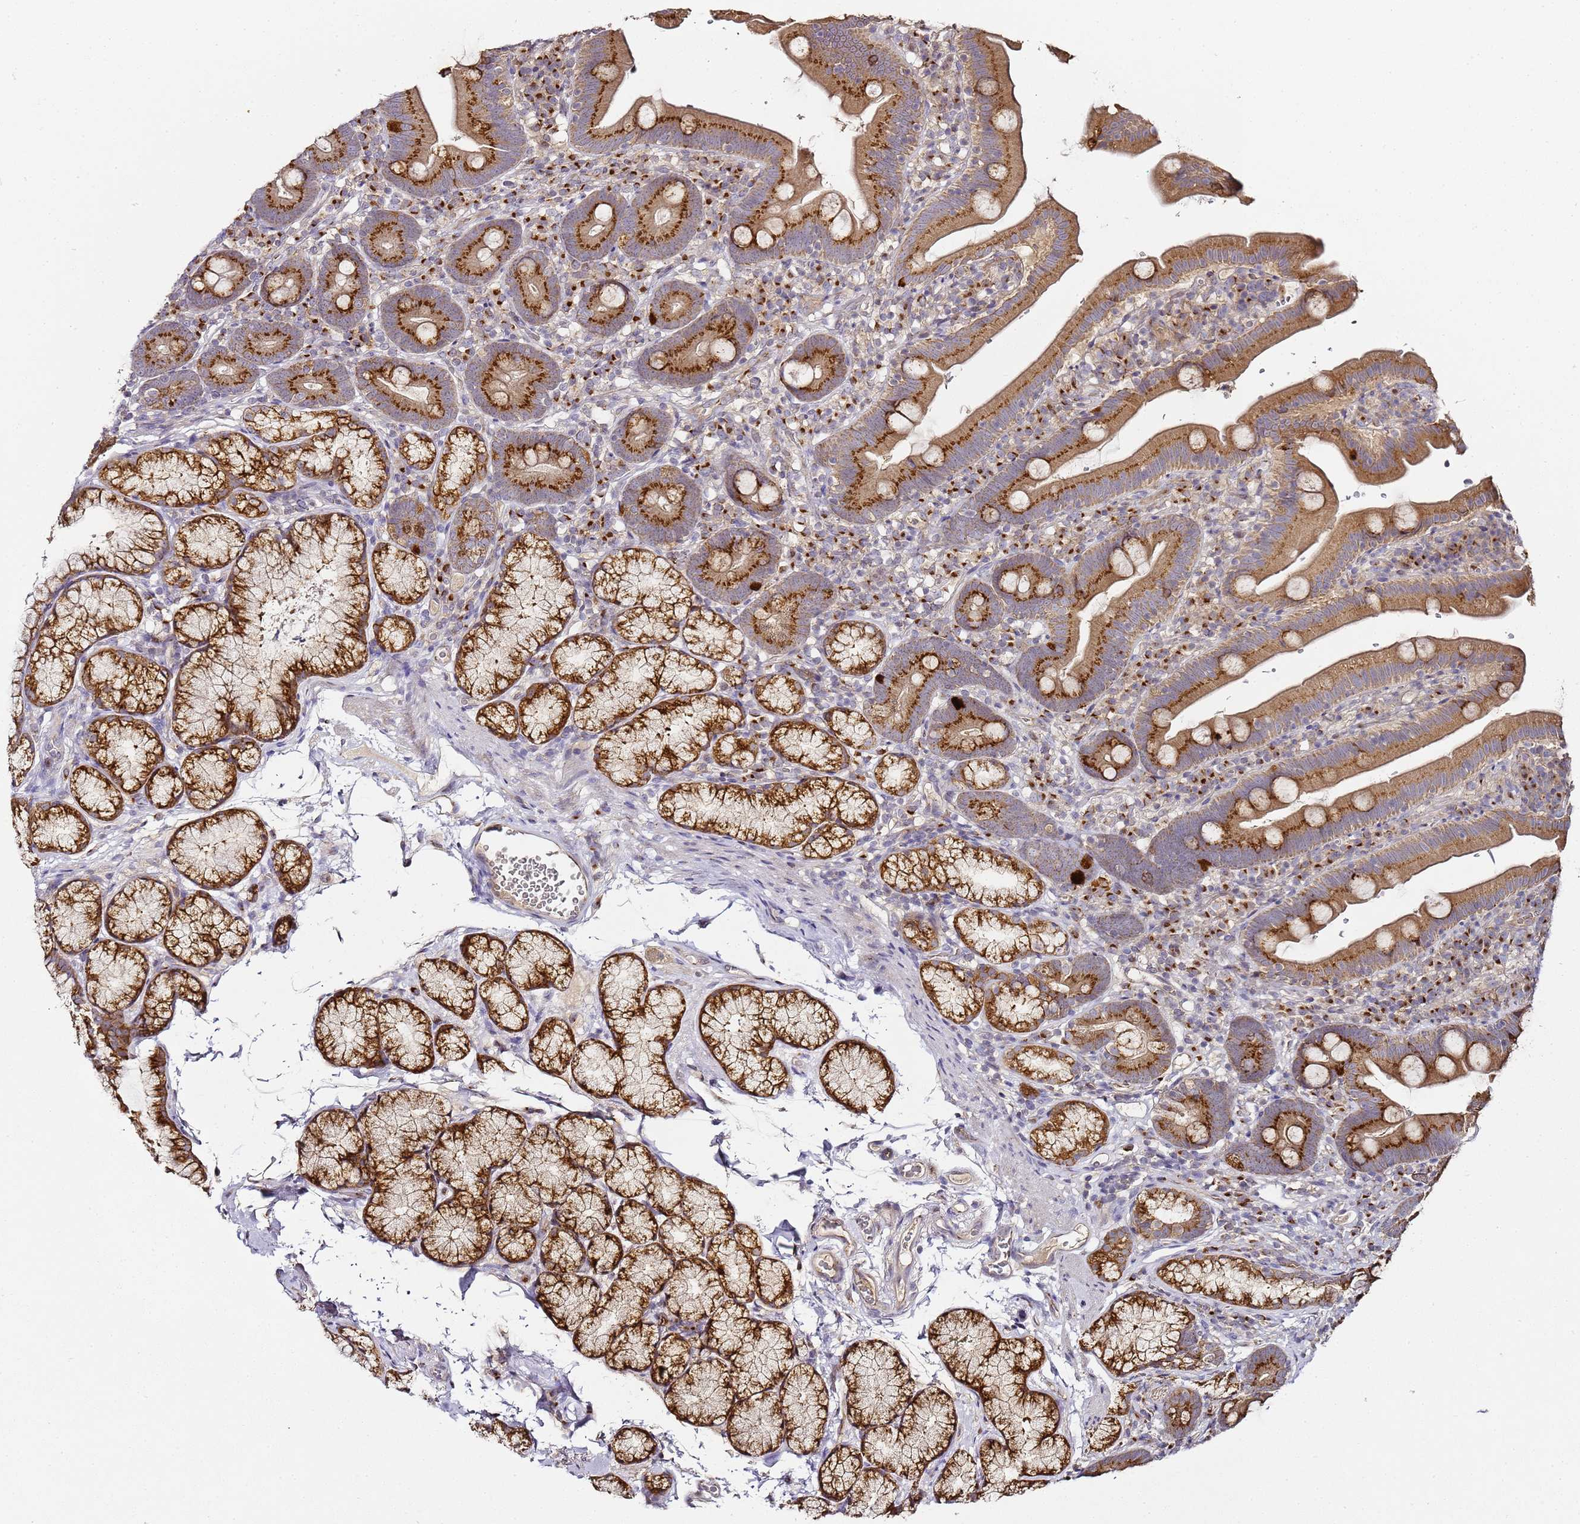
{"staining": {"intensity": "moderate", "quantity": ">75%", "location": "cytoplasmic/membranous"}, "tissue": "duodenum", "cell_type": "Glandular cells", "image_type": "normal", "snomed": [{"axis": "morphology", "description": "Normal tissue, NOS"}, {"axis": "topography", "description": "Duodenum"}], "caption": "Protein staining of unremarkable duodenum displays moderate cytoplasmic/membranous expression in about >75% of glandular cells.", "gene": "MRPL49", "patient": {"sex": "female", "age": 67}}